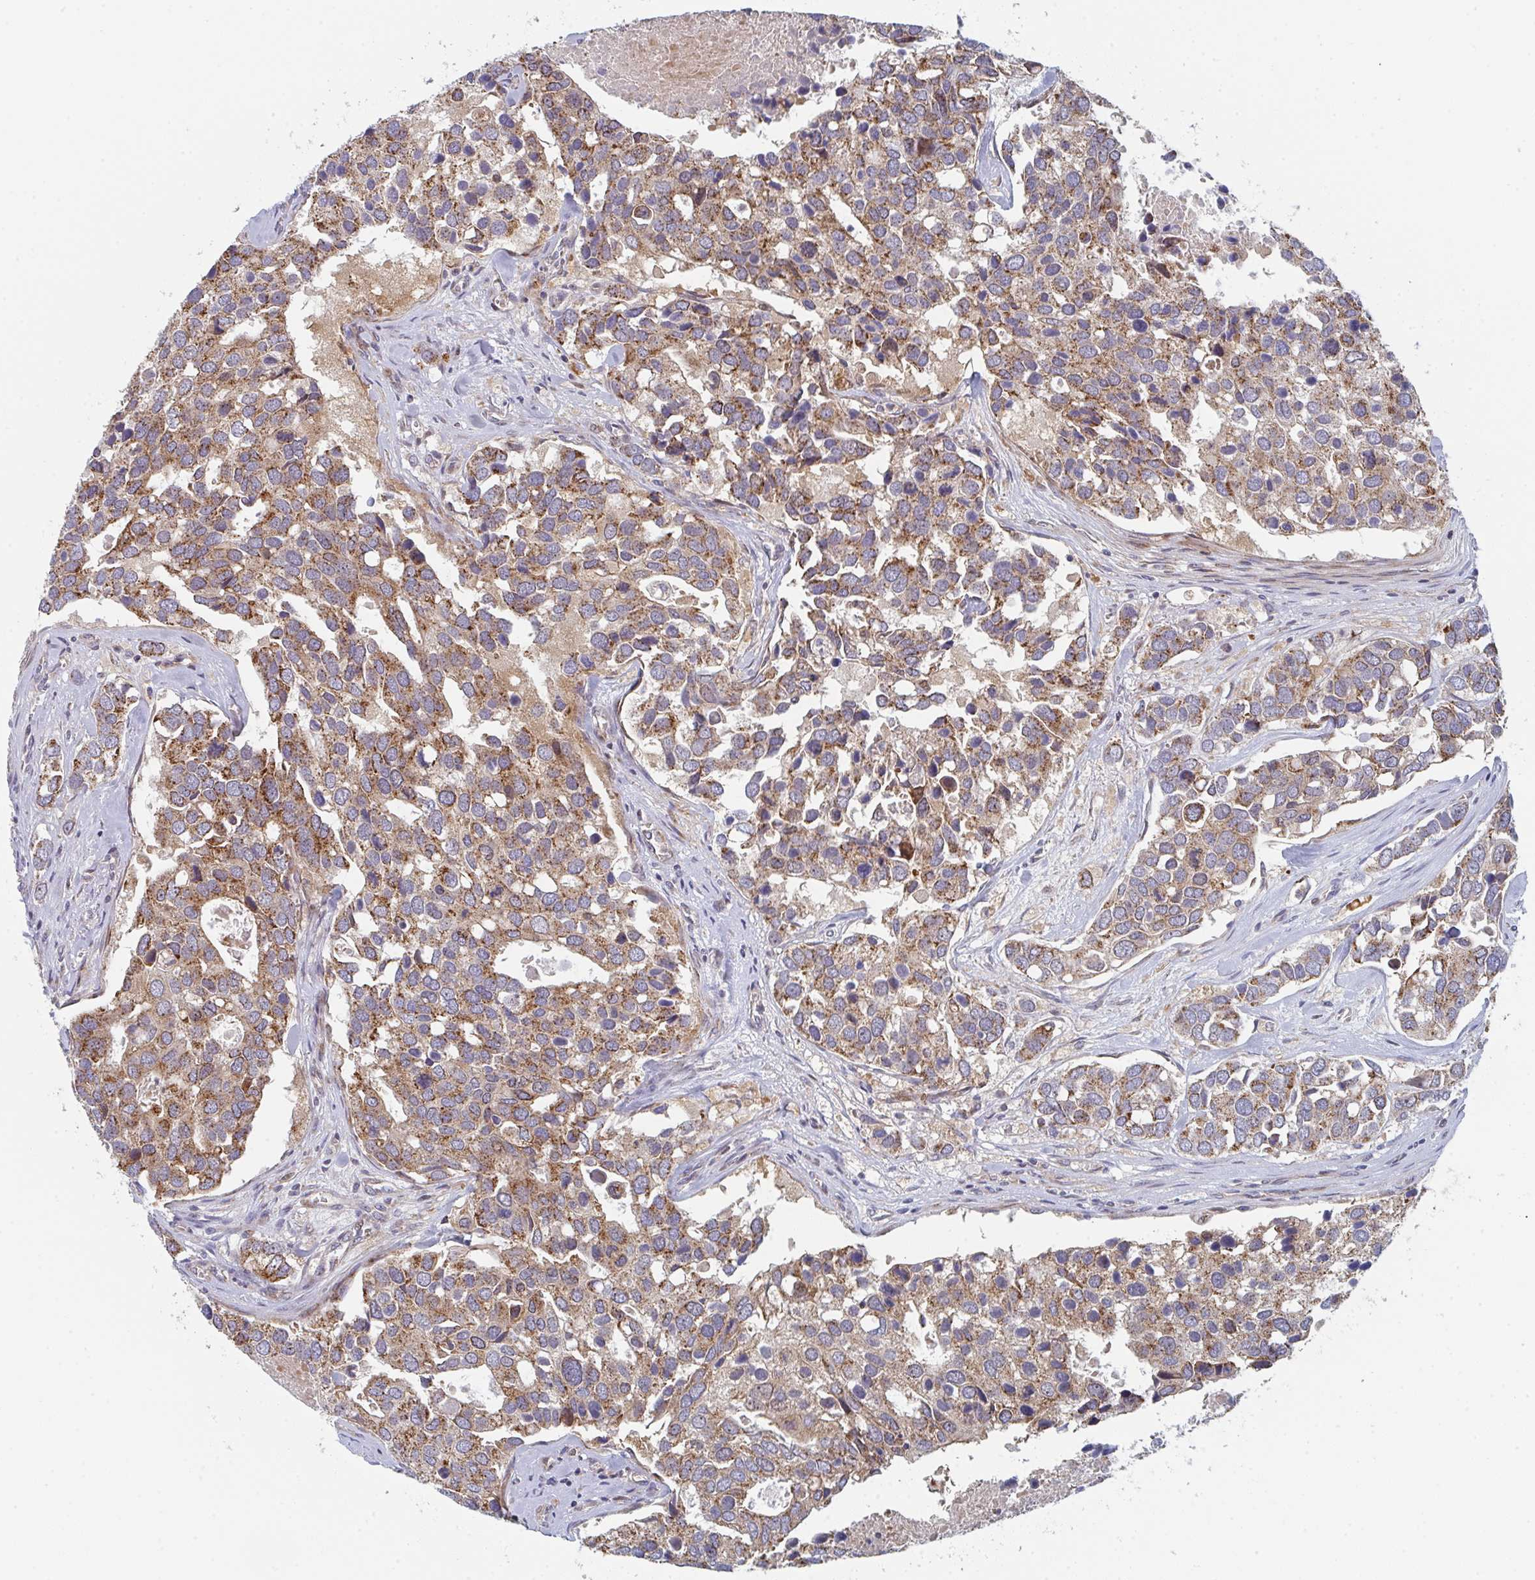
{"staining": {"intensity": "moderate", "quantity": ">75%", "location": "cytoplasmic/membranous"}, "tissue": "breast cancer", "cell_type": "Tumor cells", "image_type": "cancer", "snomed": [{"axis": "morphology", "description": "Duct carcinoma"}, {"axis": "topography", "description": "Breast"}], "caption": "A high-resolution micrograph shows immunohistochemistry staining of breast cancer, which exhibits moderate cytoplasmic/membranous positivity in about >75% of tumor cells. The staining is performed using DAB brown chromogen to label protein expression. The nuclei are counter-stained blue using hematoxylin.", "gene": "ZNF644", "patient": {"sex": "female", "age": 83}}